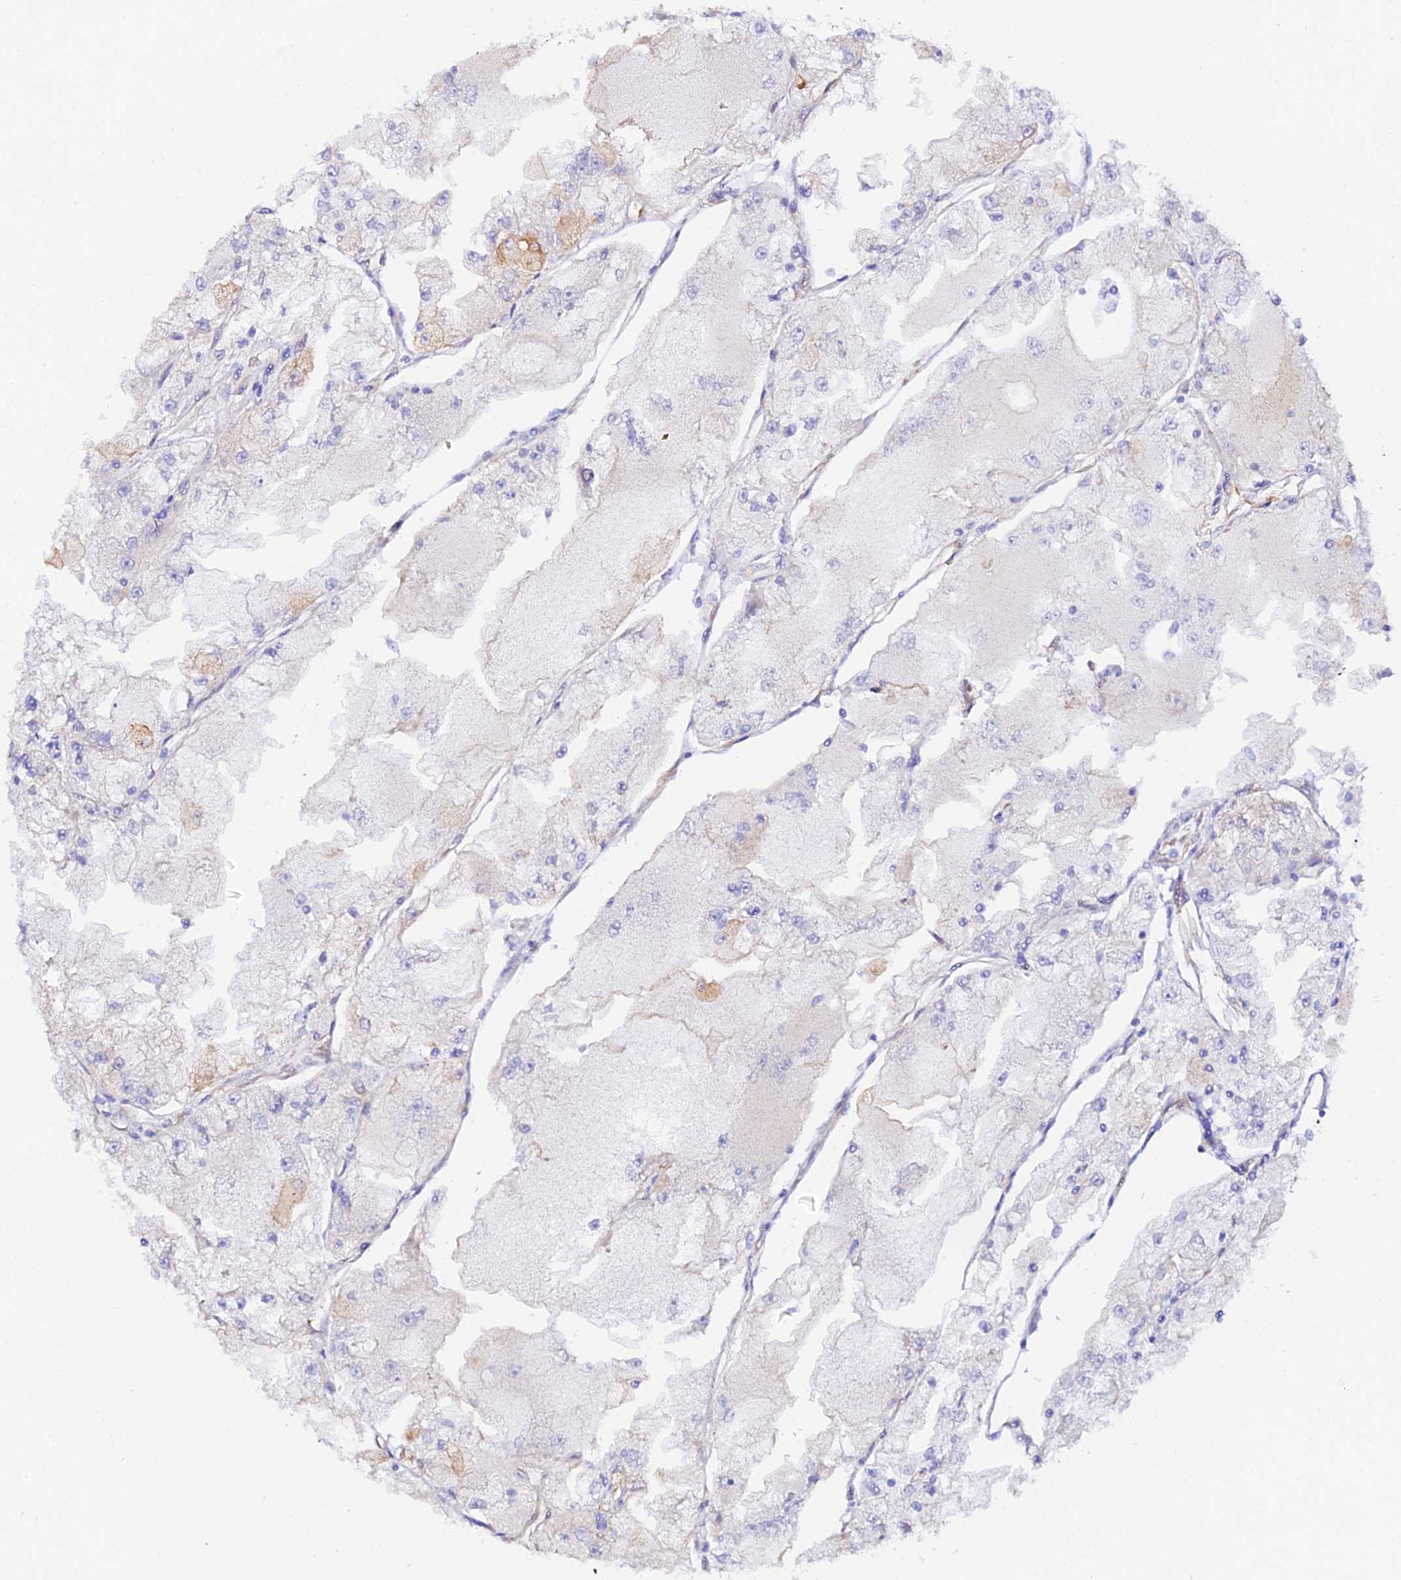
{"staining": {"intensity": "moderate", "quantity": "<25%", "location": "cytoplasmic/membranous"}, "tissue": "renal cancer", "cell_type": "Tumor cells", "image_type": "cancer", "snomed": [{"axis": "morphology", "description": "Adenocarcinoma, NOS"}, {"axis": "topography", "description": "Kidney"}], "caption": "Moderate cytoplasmic/membranous positivity is identified in about <25% of tumor cells in renal adenocarcinoma.", "gene": "CFAP45", "patient": {"sex": "female", "age": 72}}